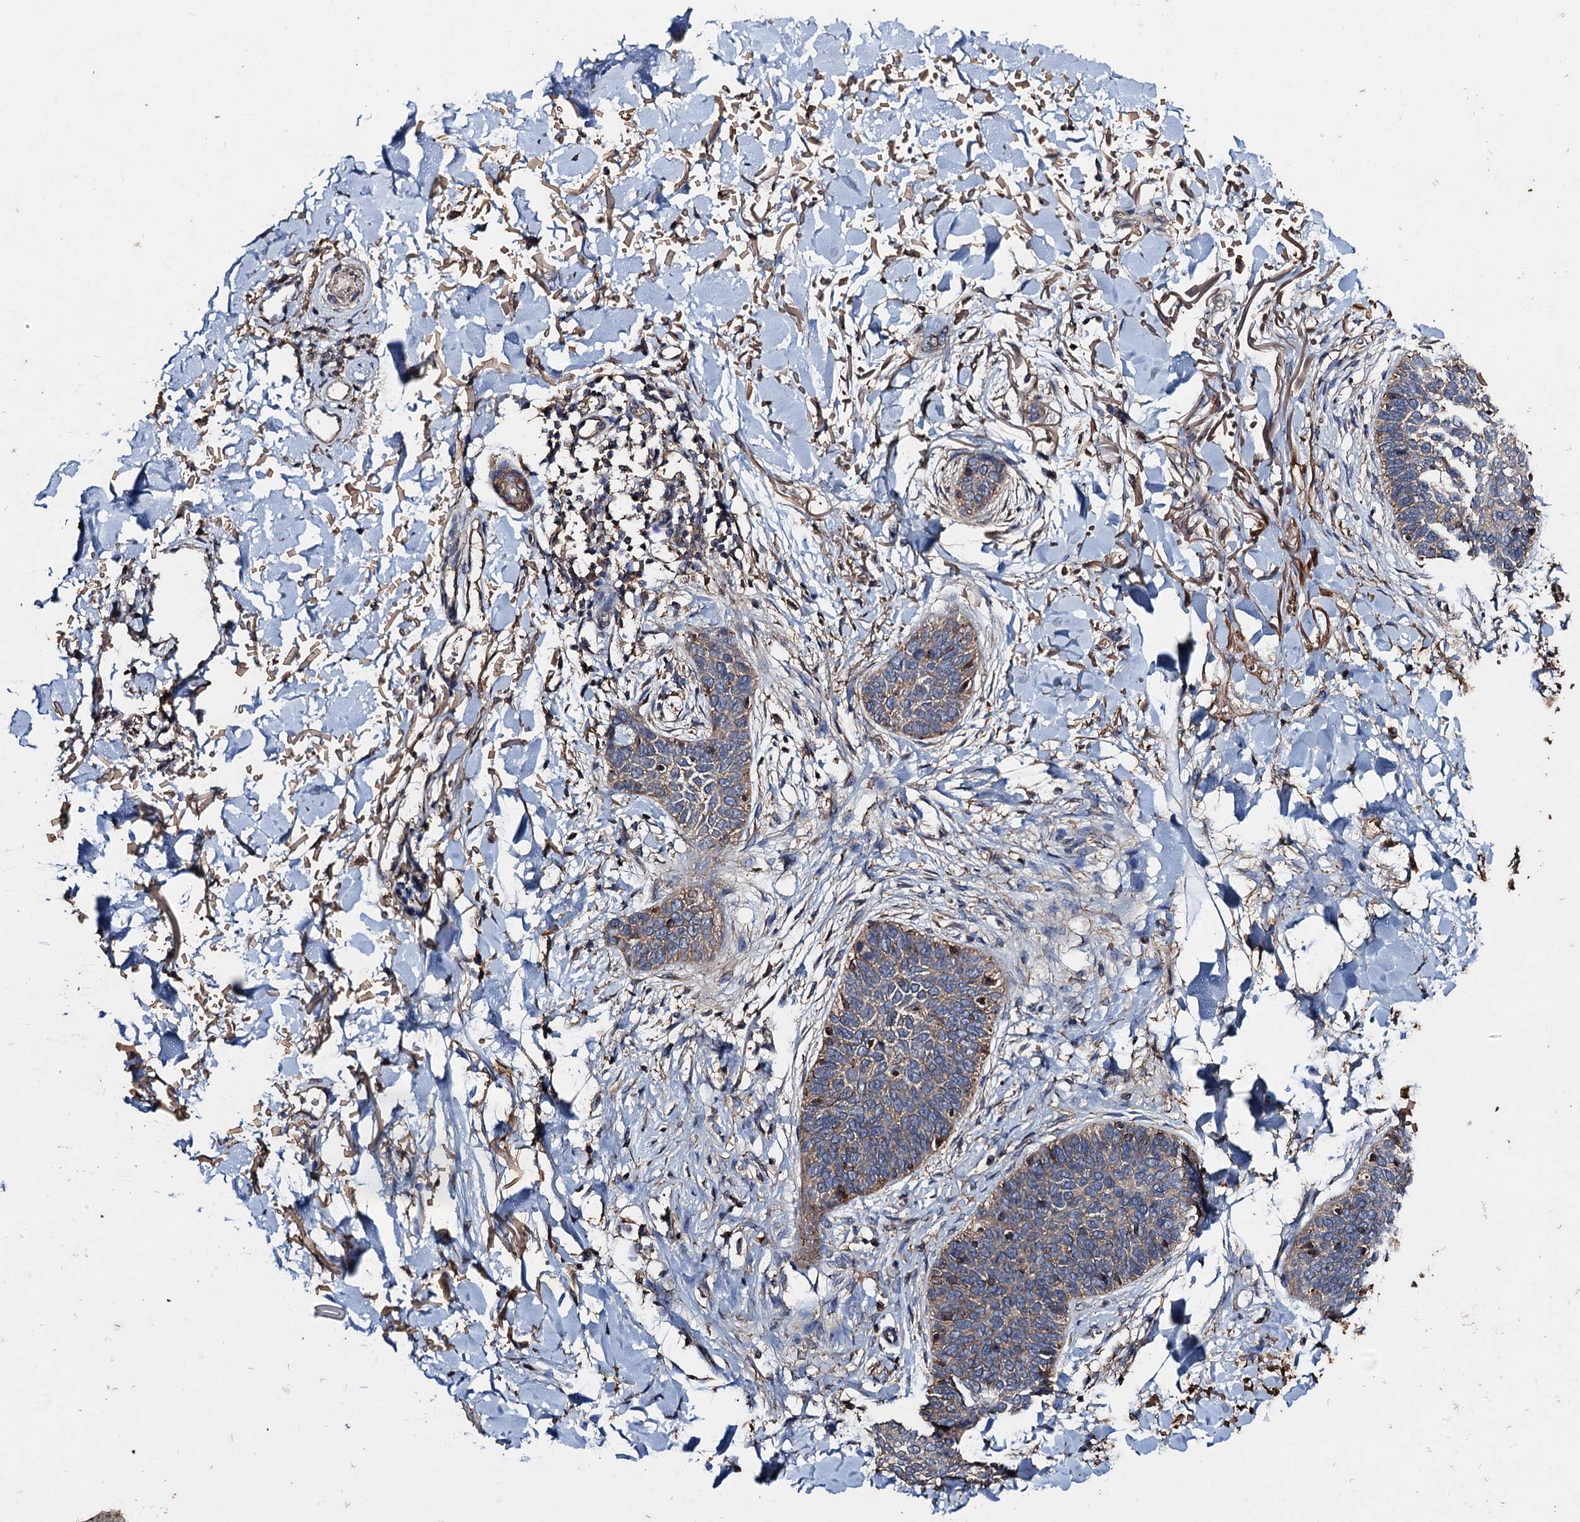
{"staining": {"intensity": "moderate", "quantity": "<25%", "location": "cytoplasmic/membranous"}, "tissue": "skin cancer", "cell_type": "Tumor cells", "image_type": "cancer", "snomed": [{"axis": "morphology", "description": "Basal cell carcinoma"}, {"axis": "topography", "description": "Skin"}], "caption": "This is an image of immunohistochemistry staining of skin cancer (basal cell carcinoma), which shows moderate expression in the cytoplasmic/membranous of tumor cells.", "gene": "SCUBE3", "patient": {"sex": "male", "age": 85}}